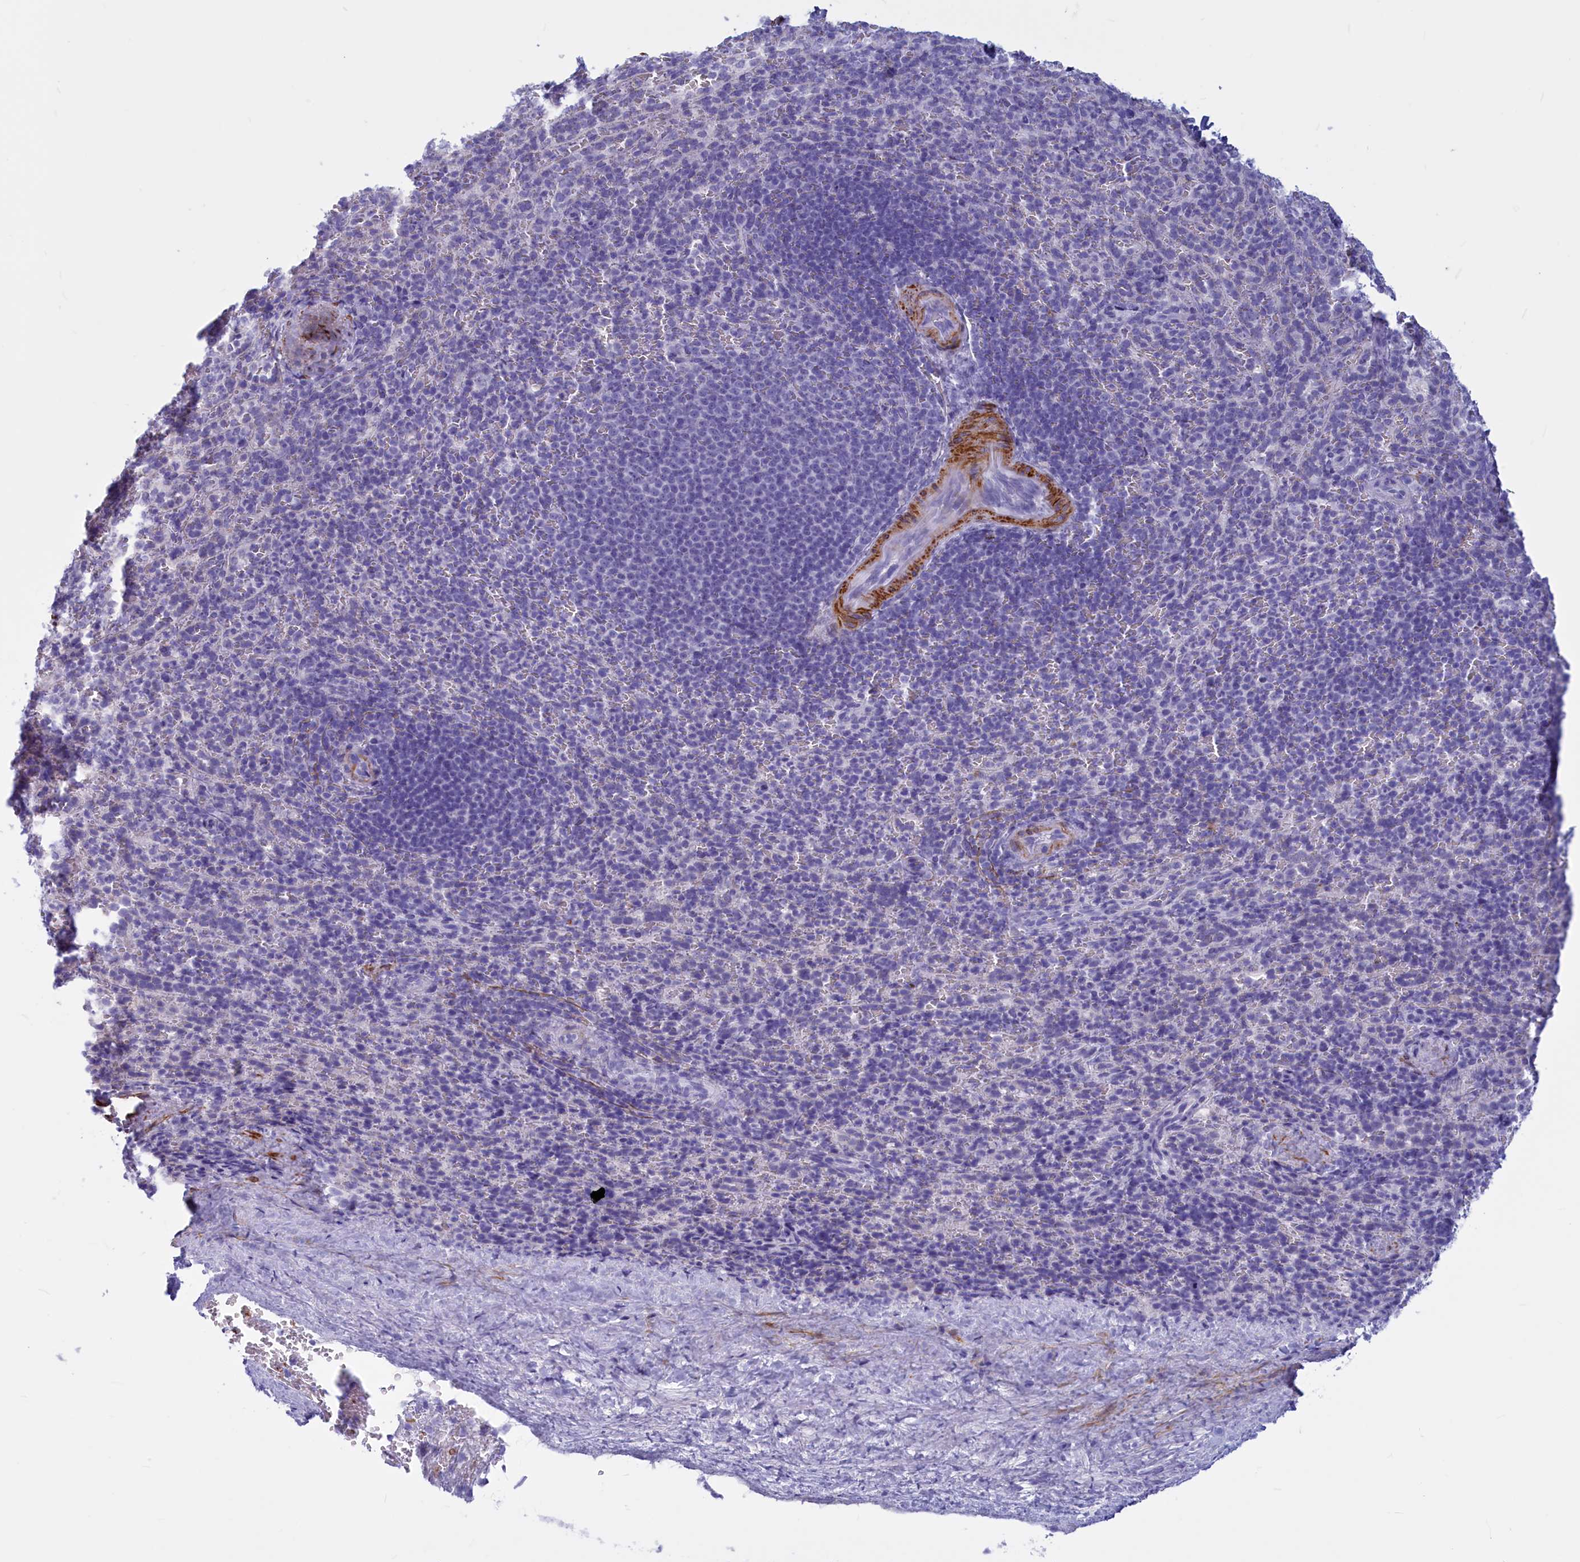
{"staining": {"intensity": "negative", "quantity": "none", "location": "none"}, "tissue": "spleen", "cell_type": "Cells in red pulp", "image_type": "normal", "snomed": [{"axis": "morphology", "description": "Normal tissue, NOS"}, {"axis": "topography", "description": "Spleen"}], "caption": "Immunohistochemical staining of benign spleen shows no significant staining in cells in red pulp.", "gene": "GAPDHS", "patient": {"sex": "female", "age": 21}}